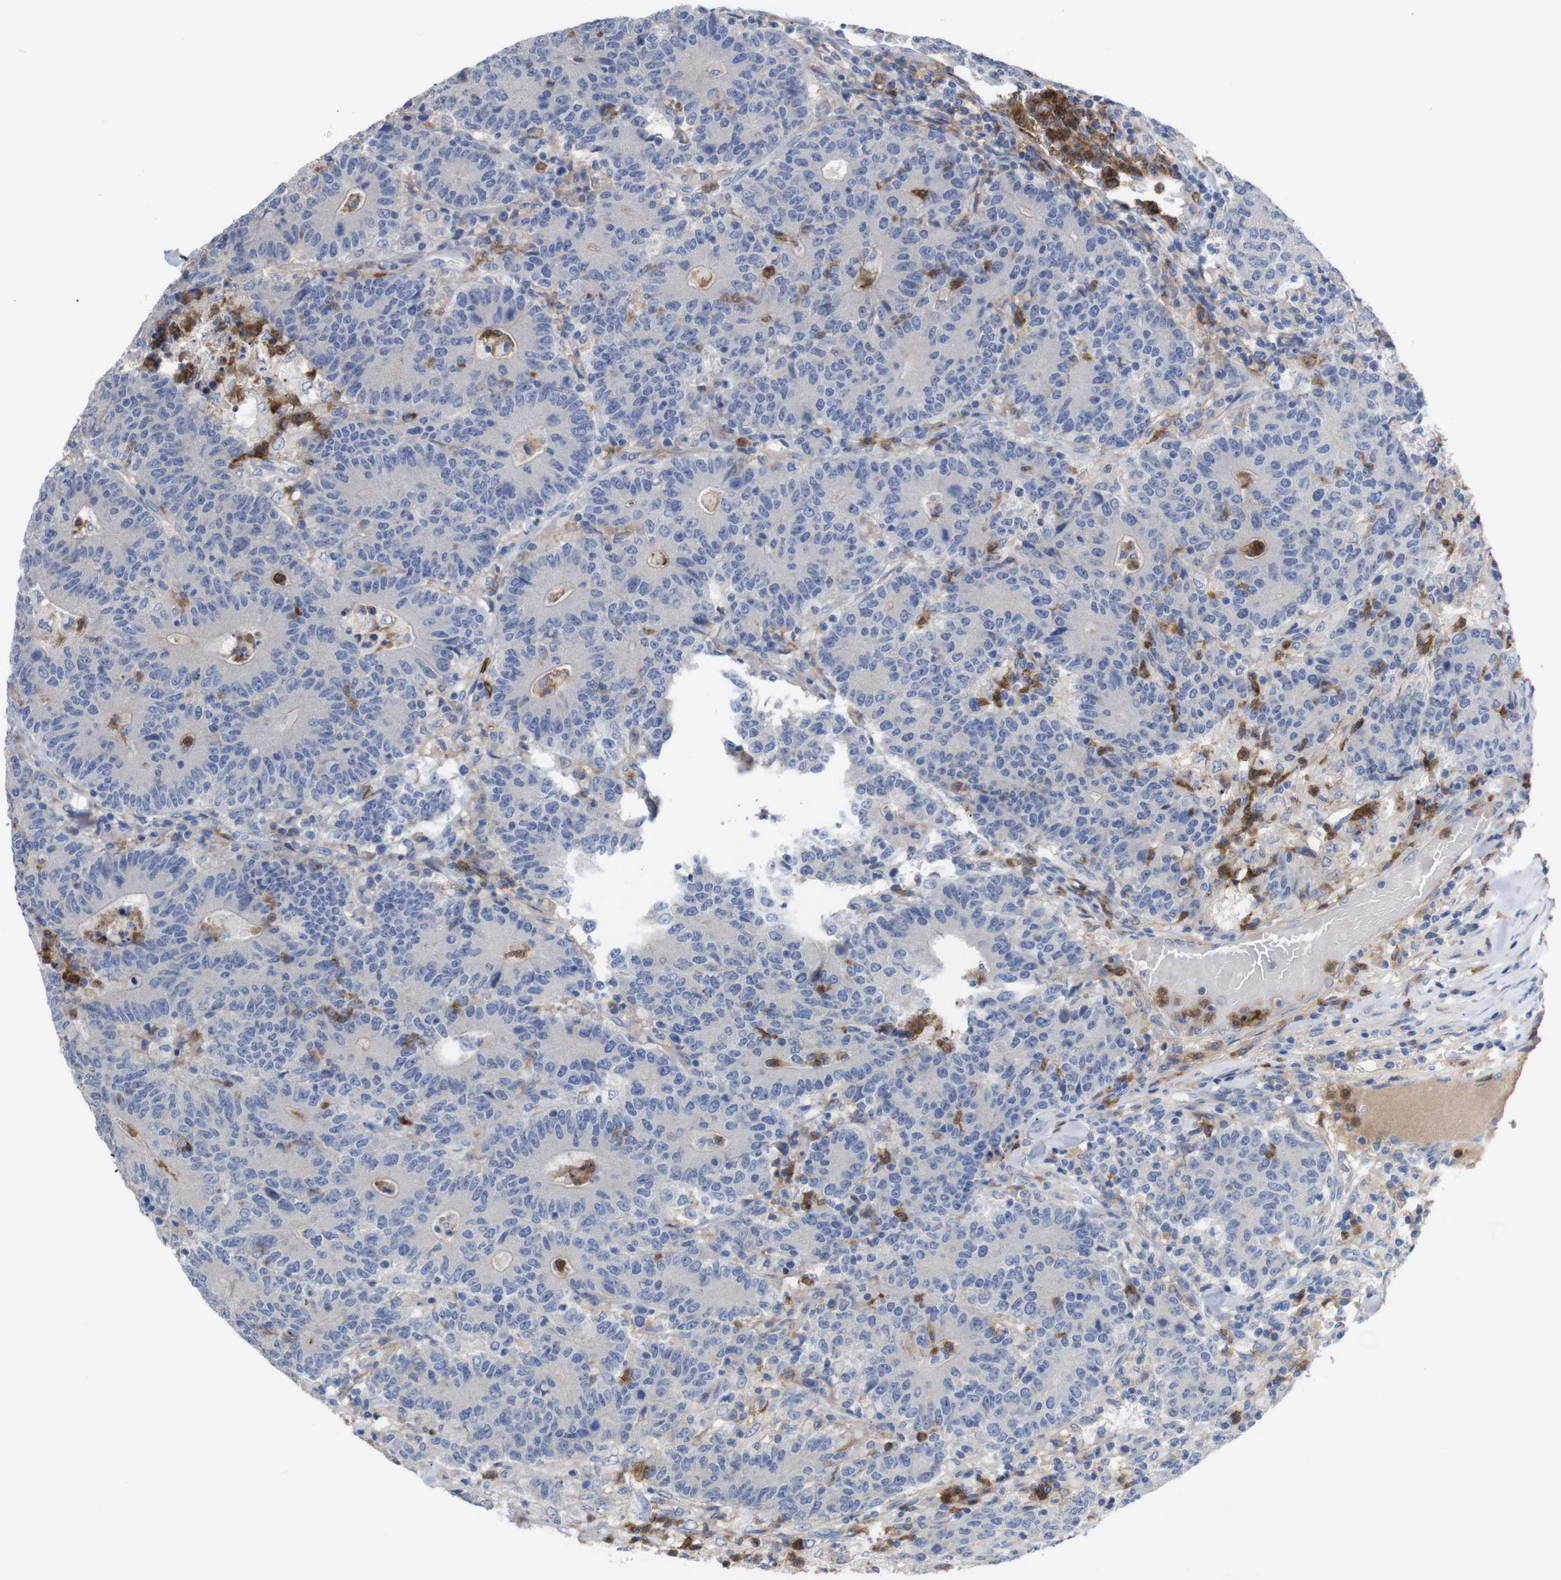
{"staining": {"intensity": "negative", "quantity": "none", "location": "none"}, "tissue": "colorectal cancer", "cell_type": "Tumor cells", "image_type": "cancer", "snomed": [{"axis": "morphology", "description": "Normal tissue, NOS"}, {"axis": "morphology", "description": "Adenocarcinoma, NOS"}, {"axis": "topography", "description": "Colon"}], "caption": "This is an immunohistochemistry (IHC) image of human colorectal cancer (adenocarcinoma). There is no positivity in tumor cells.", "gene": "C5AR1", "patient": {"sex": "female", "age": 75}}